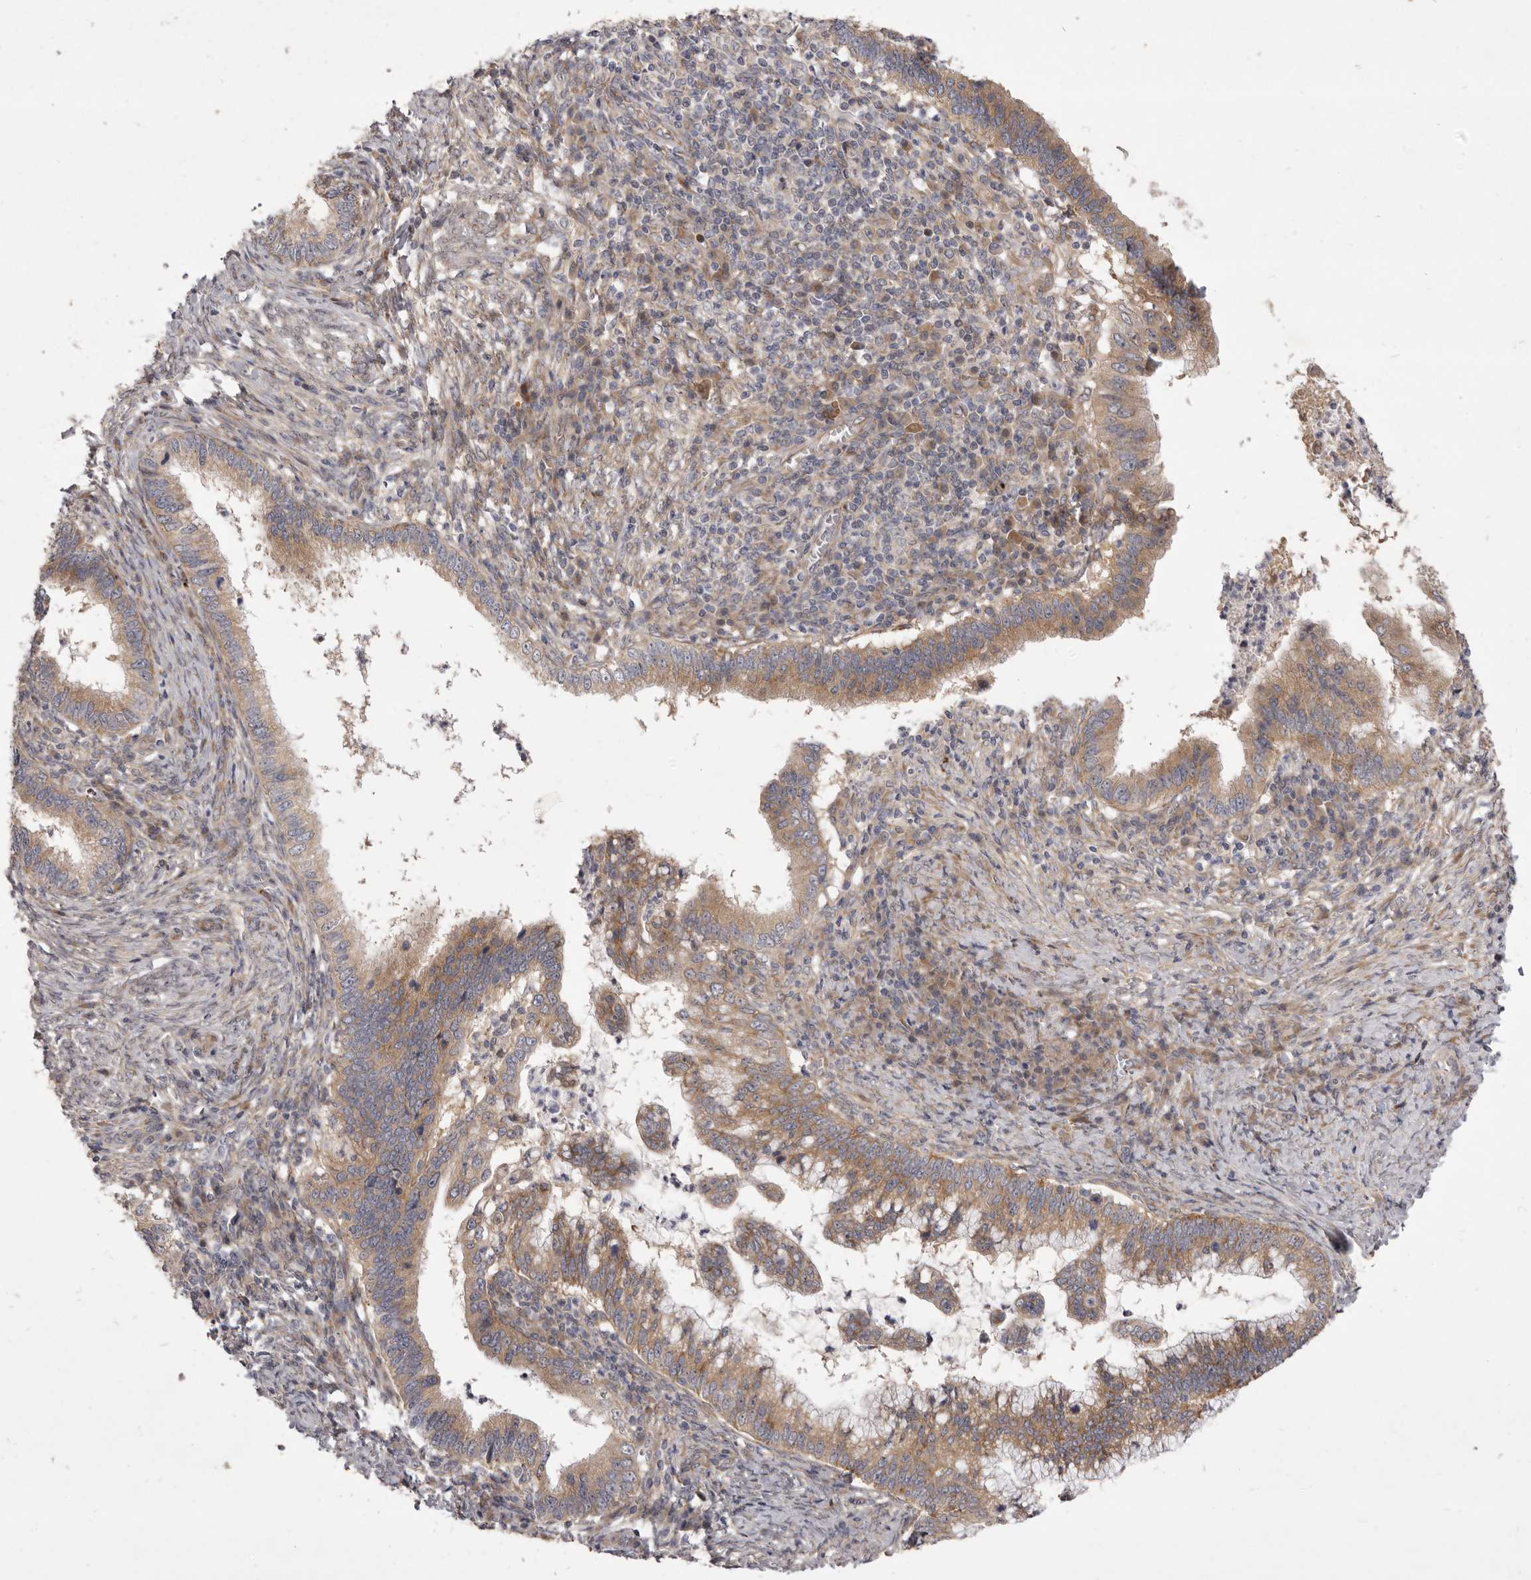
{"staining": {"intensity": "moderate", "quantity": ">75%", "location": "cytoplasmic/membranous"}, "tissue": "cervical cancer", "cell_type": "Tumor cells", "image_type": "cancer", "snomed": [{"axis": "morphology", "description": "Adenocarcinoma, NOS"}, {"axis": "topography", "description": "Cervix"}], "caption": "A medium amount of moderate cytoplasmic/membranous expression is seen in approximately >75% of tumor cells in cervical cancer (adenocarcinoma) tissue.", "gene": "TBC1D8B", "patient": {"sex": "female", "age": 36}}